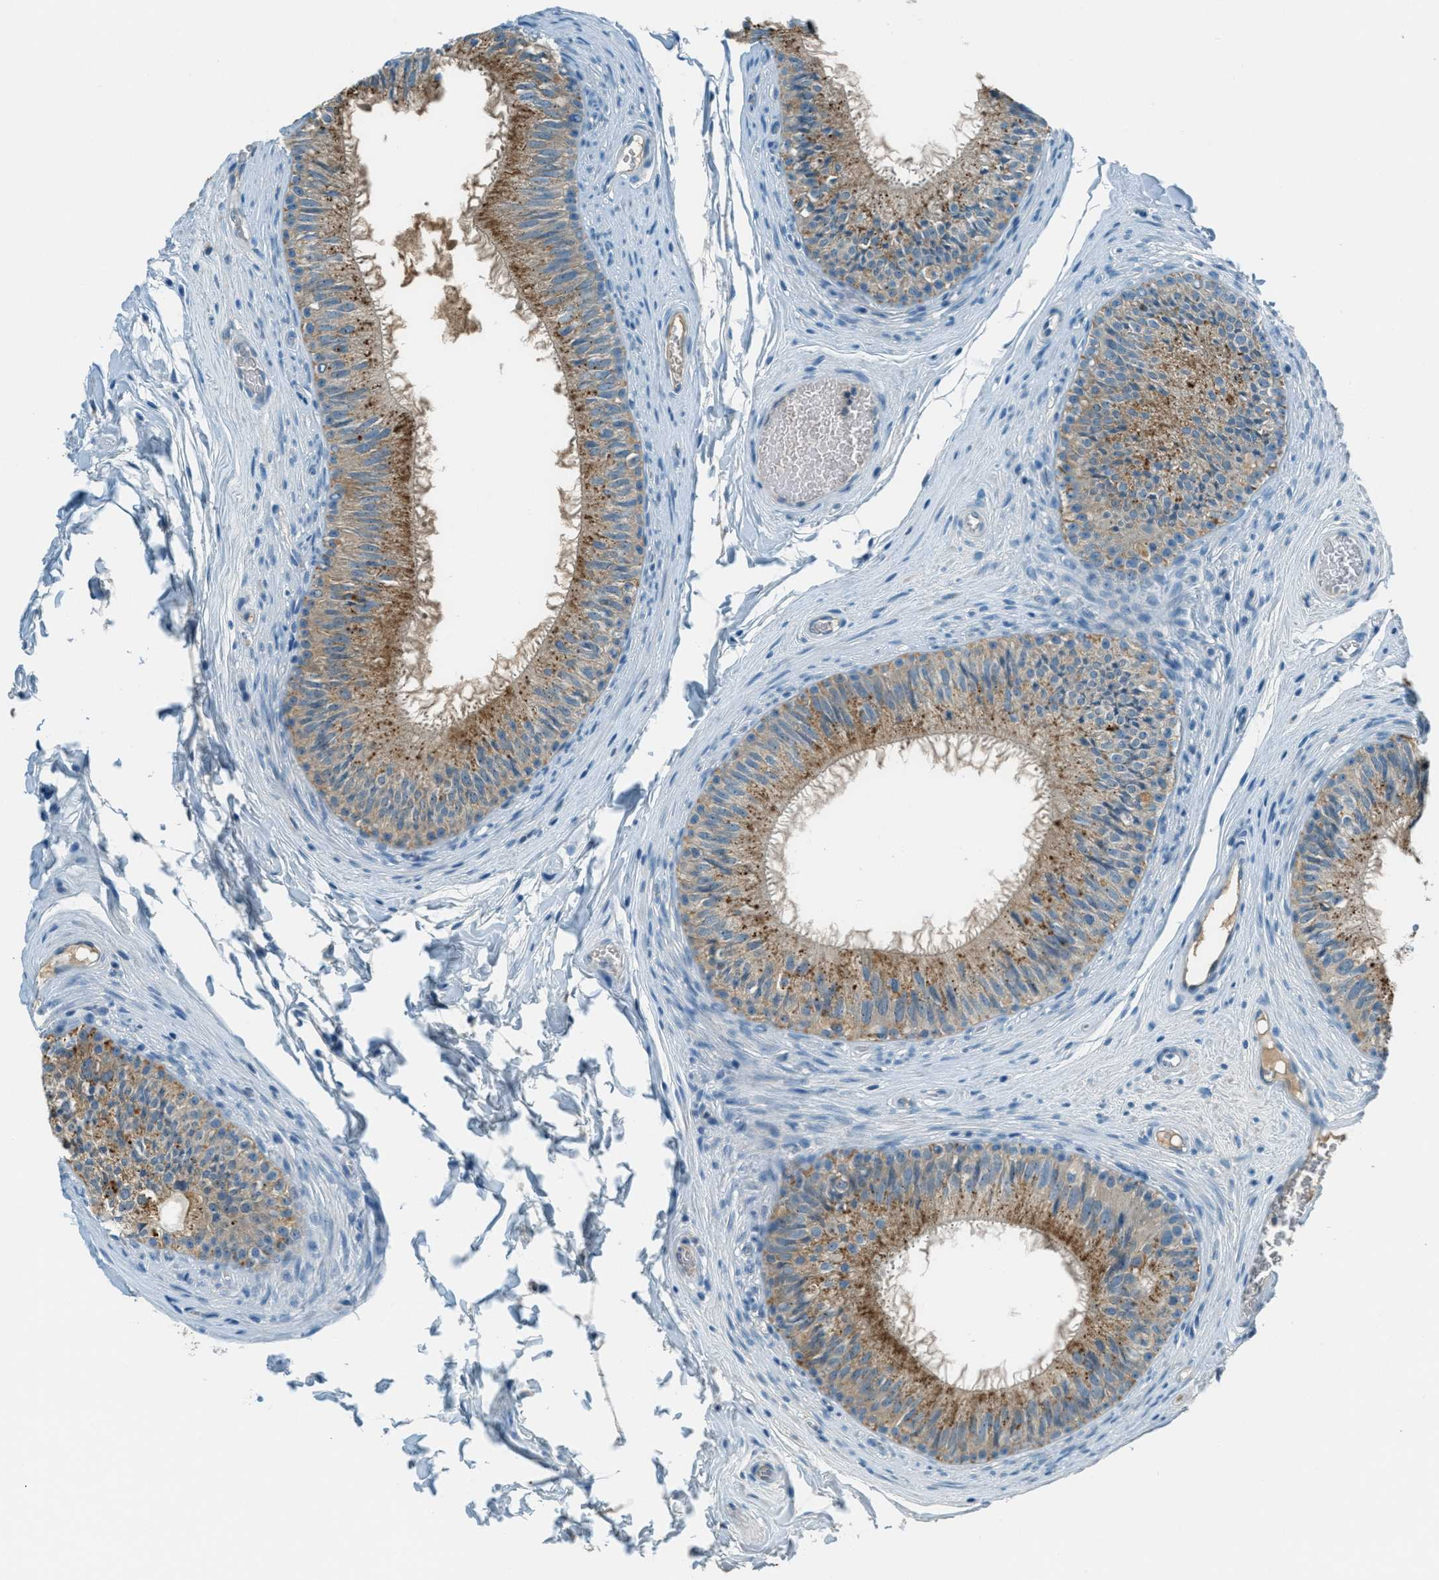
{"staining": {"intensity": "moderate", "quantity": ">75%", "location": "cytoplasmic/membranous"}, "tissue": "epididymis", "cell_type": "Glandular cells", "image_type": "normal", "snomed": [{"axis": "morphology", "description": "Normal tissue, NOS"}, {"axis": "topography", "description": "Testis"}, {"axis": "topography", "description": "Epididymis"}], "caption": "This image exhibits immunohistochemistry staining of benign human epididymis, with medium moderate cytoplasmic/membranous positivity in about >75% of glandular cells.", "gene": "MSLN", "patient": {"sex": "male", "age": 36}}